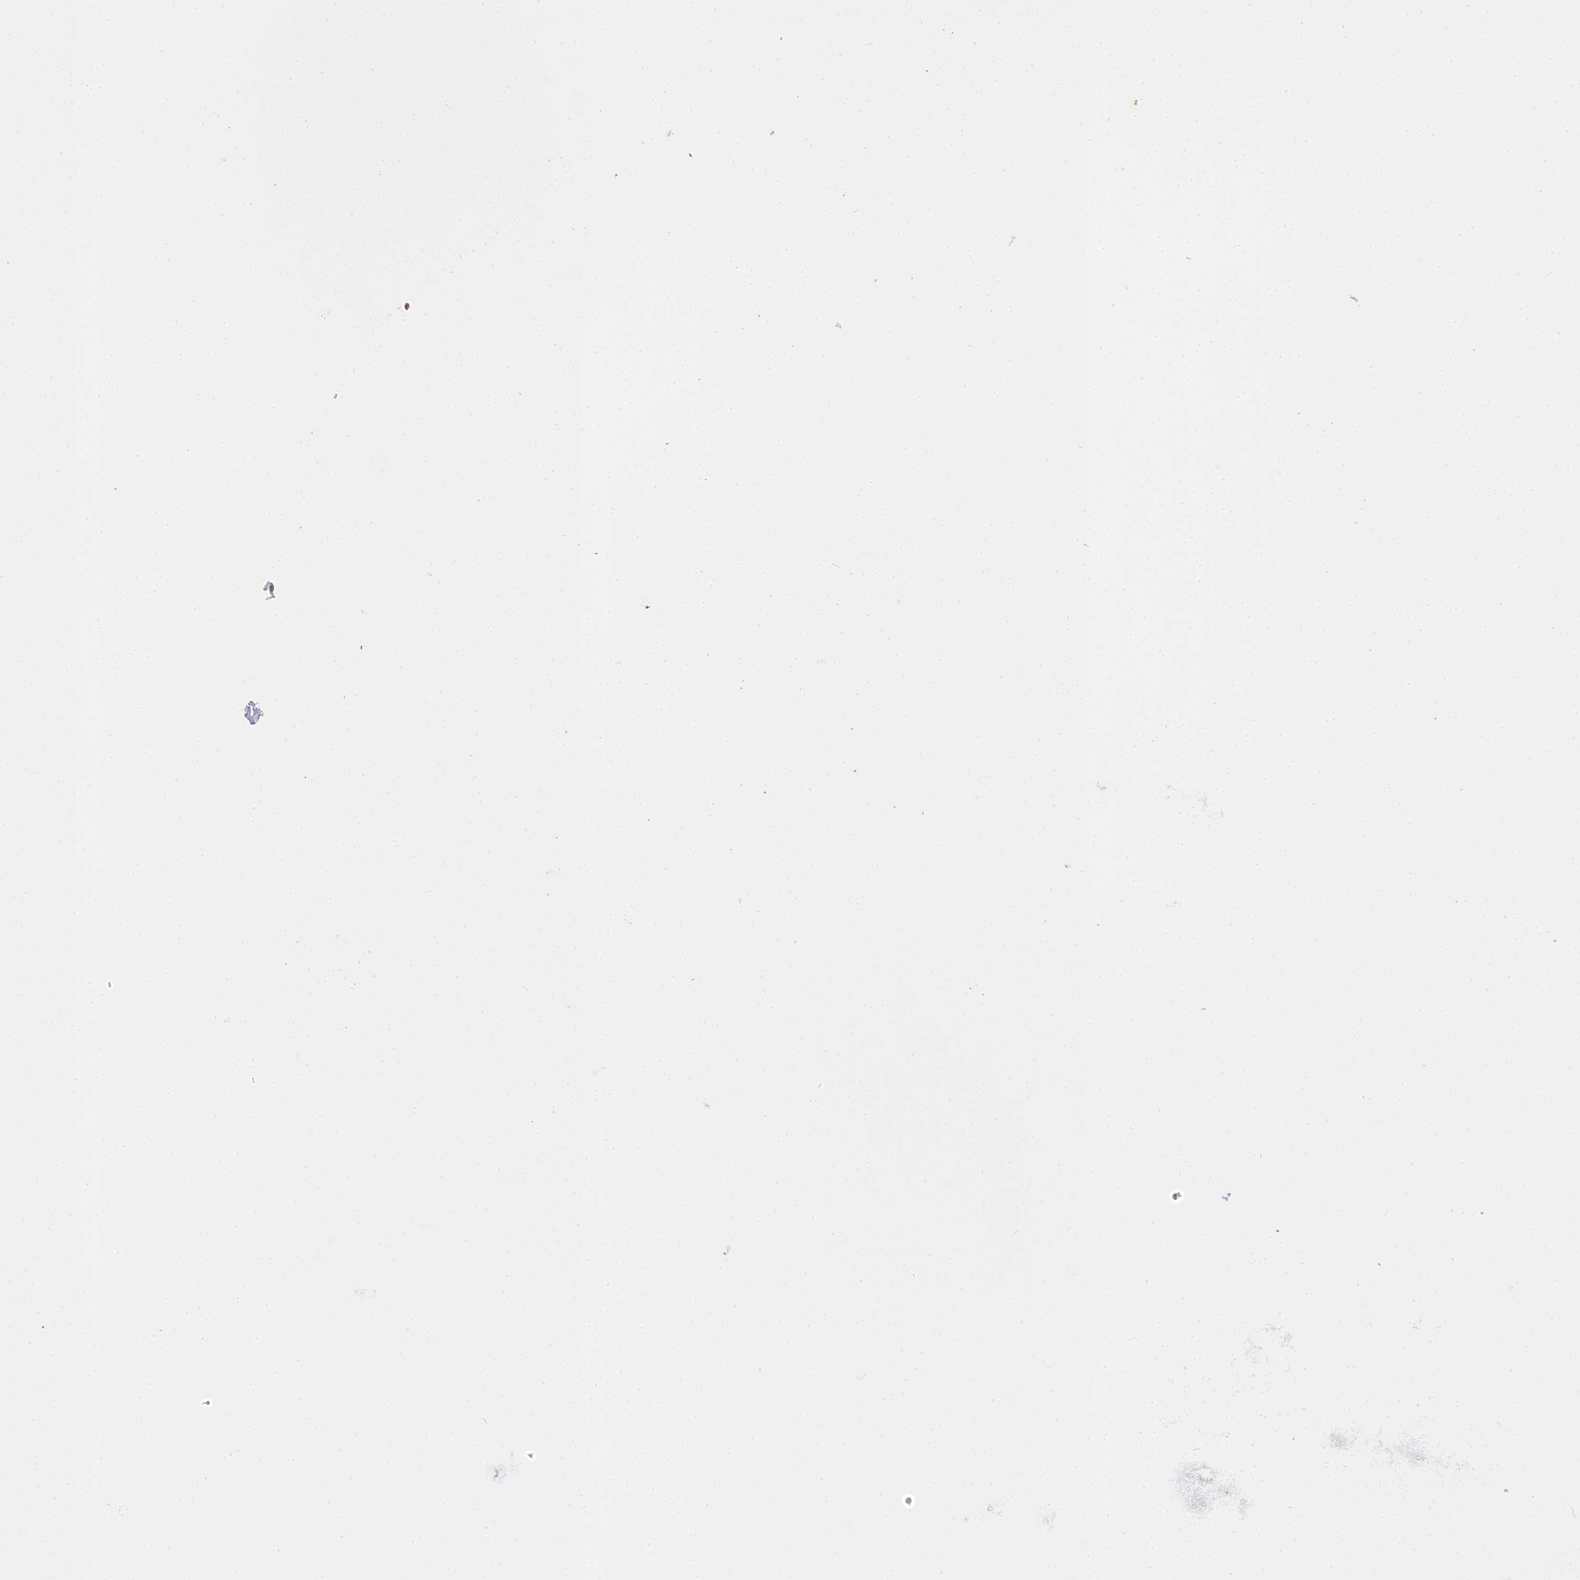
{"staining": {"intensity": "negative", "quantity": "none", "location": "none"}, "tissue": "vagina", "cell_type": "Squamous epithelial cells", "image_type": "normal", "snomed": [{"axis": "morphology", "description": "Normal tissue, NOS"}, {"axis": "topography", "description": "Vagina"}], "caption": "The micrograph exhibits no staining of squamous epithelial cells in normal vagina.", "gene": "CFAP45", "patient": {"sex": "female", "age": 34}}